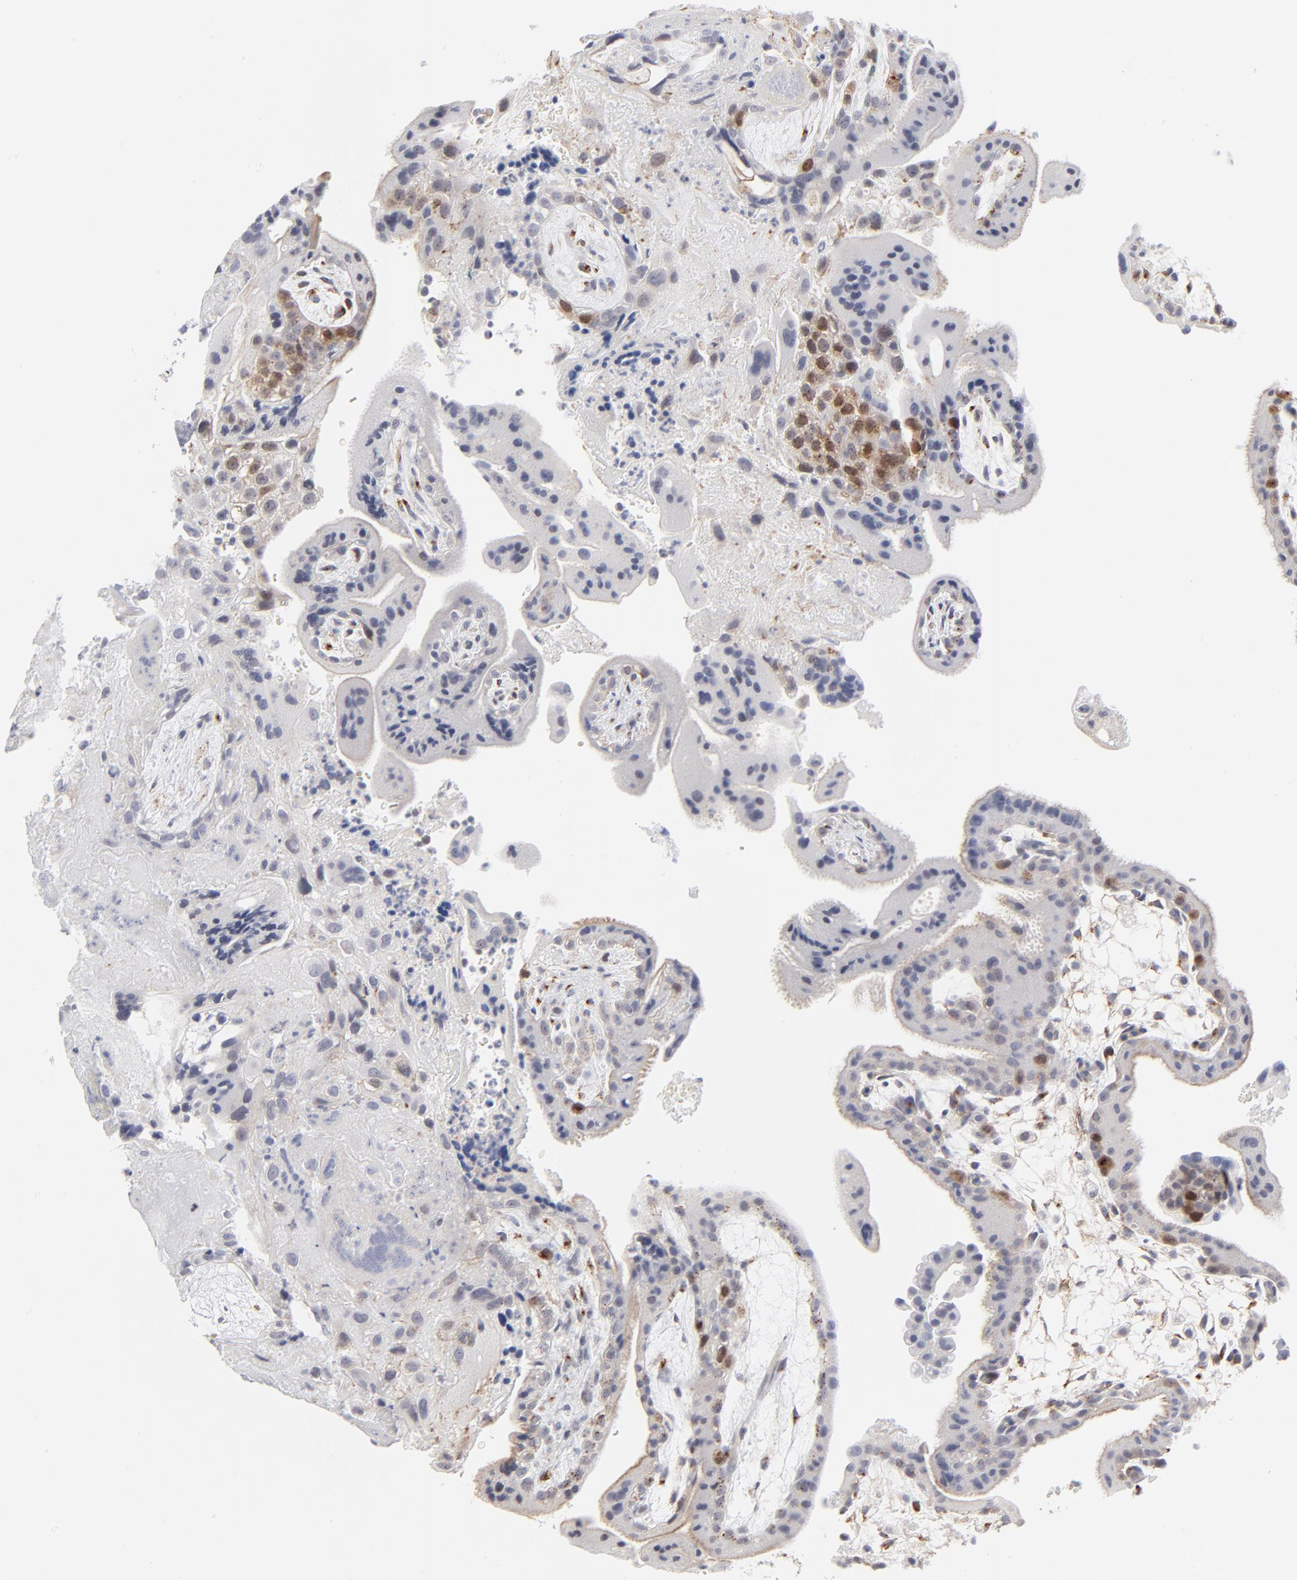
{"staining": {"intensity": "weak", "quantity": ">75%", "location": "cytoplasmic/membranous"}, "tissue": "placenta", "cell_type": "Decidual cells", "image_type": "normal", "snomed": [{"axis": "morphology", "description": "Normal tissue, NOS"}, {"axis": "topography", "description": "Placenta"}], "caption": "A photomicrograph of placenta stained for a protein shows weak cytoplasmic/membranous brown staining in decidual cells. The staining is performed using DAB (3,3'-diaminobenzidine) brown chromogen to label protein expression. The nuclei are counter-stained blue using hematoxylin.", "gene": "AURKA", "patient": {"sex": "female", "age": 35}}